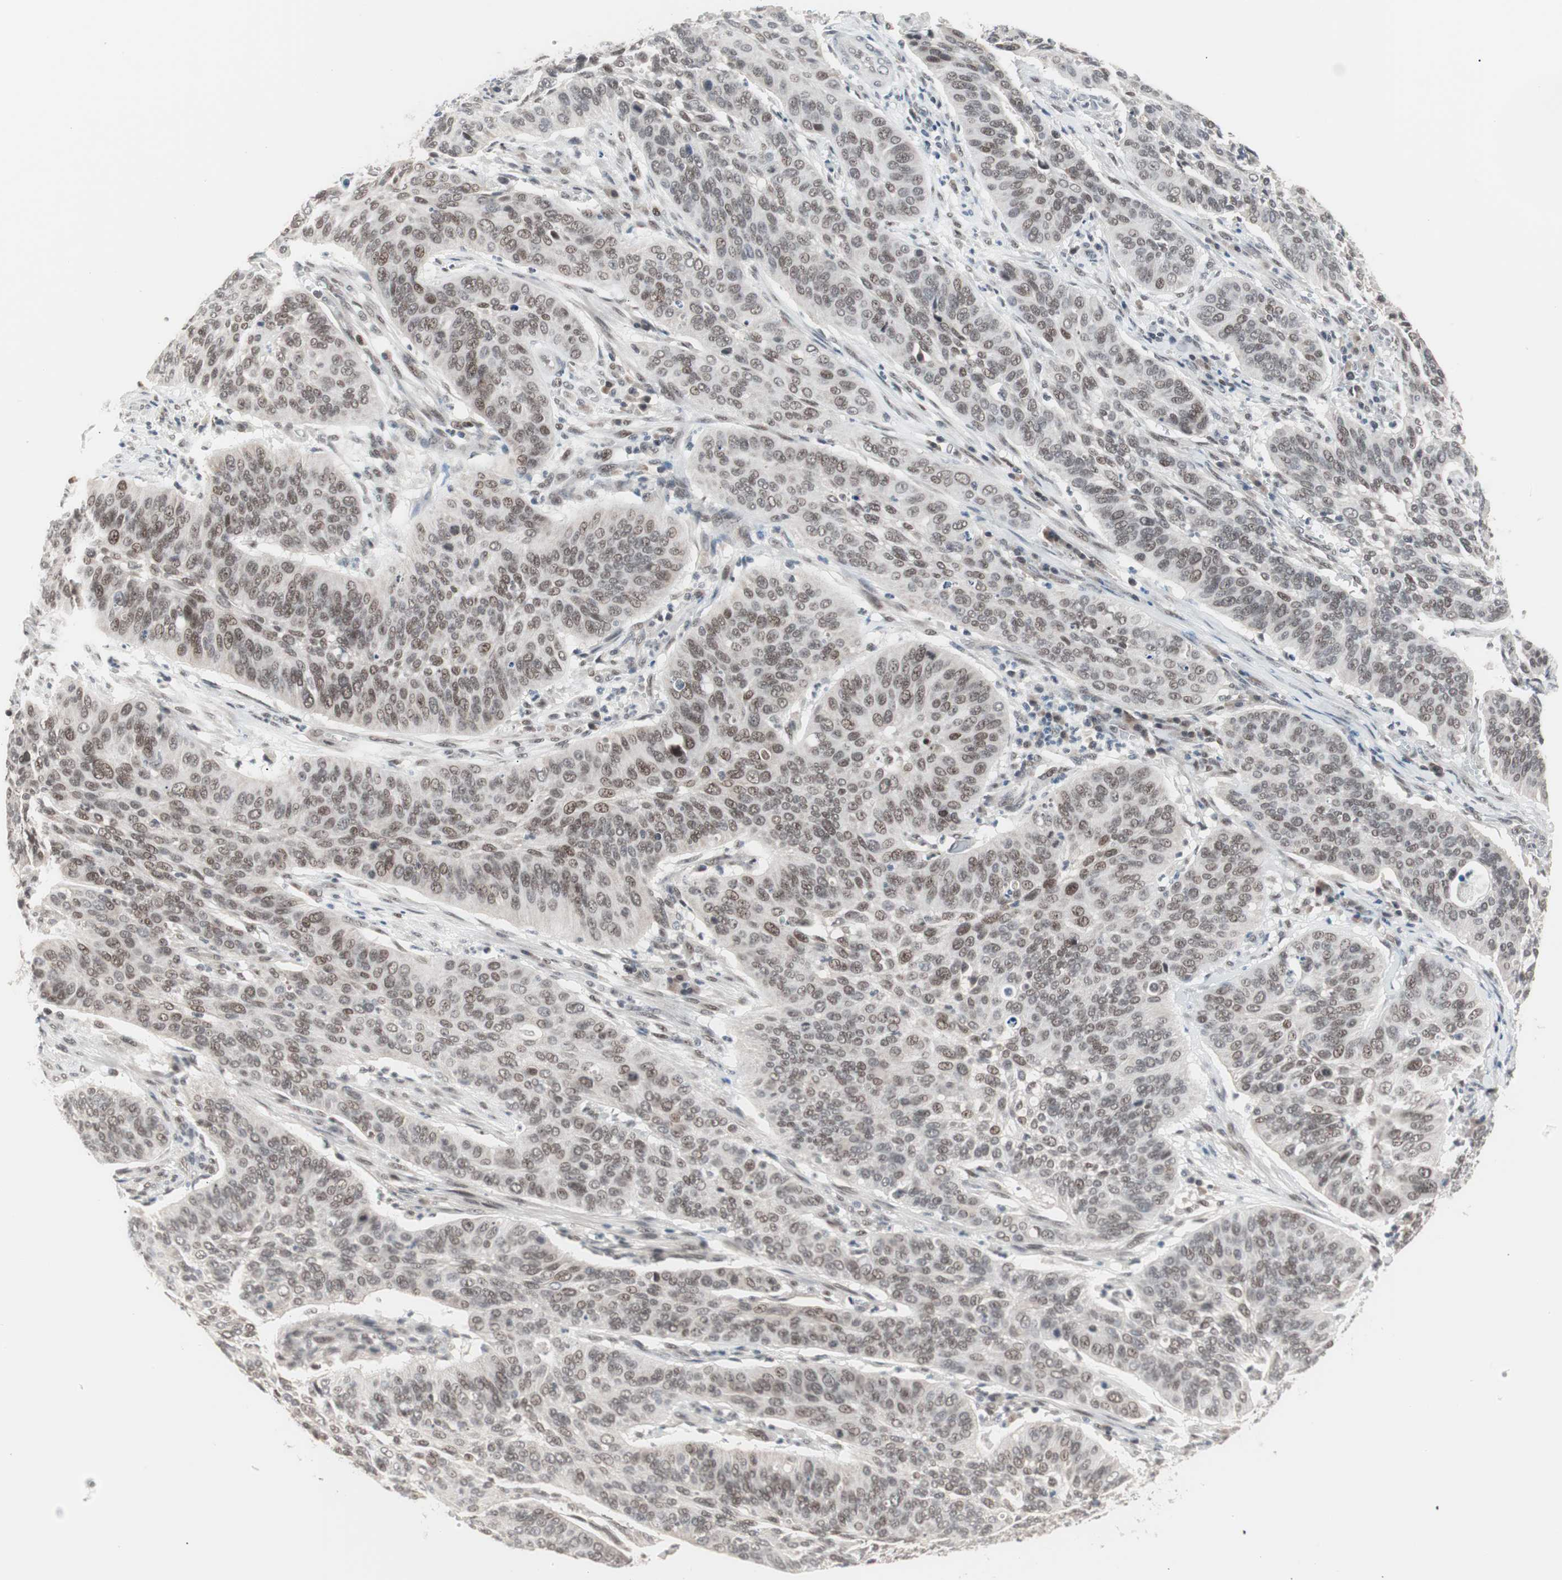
{"staining": {"intensity": "moderate", "quantity": ">75%", "location": "nuclear"}, "tissue": "cervical cancer", "cell_type": "Tumor cells", "image_type": "cancer", "snomed": [{"axis": "morphology", "description": "Squamous cell carcinoma, NOS"}, {"axis": "topography", "description": "Cervix"}], "caption": "Tumor cells show medium levels of moderate nuclear staining in about >75% of cells in cervical cancer (squamous cell carcinoma). The staining was performed using DAB (3,3'-diaminobenzidine), with brown indicating positive protein expression. Nuclei are stained blue with hematoxylin.", "gene": "LIG3", "patient": {"sex": "female", "age": 39}}